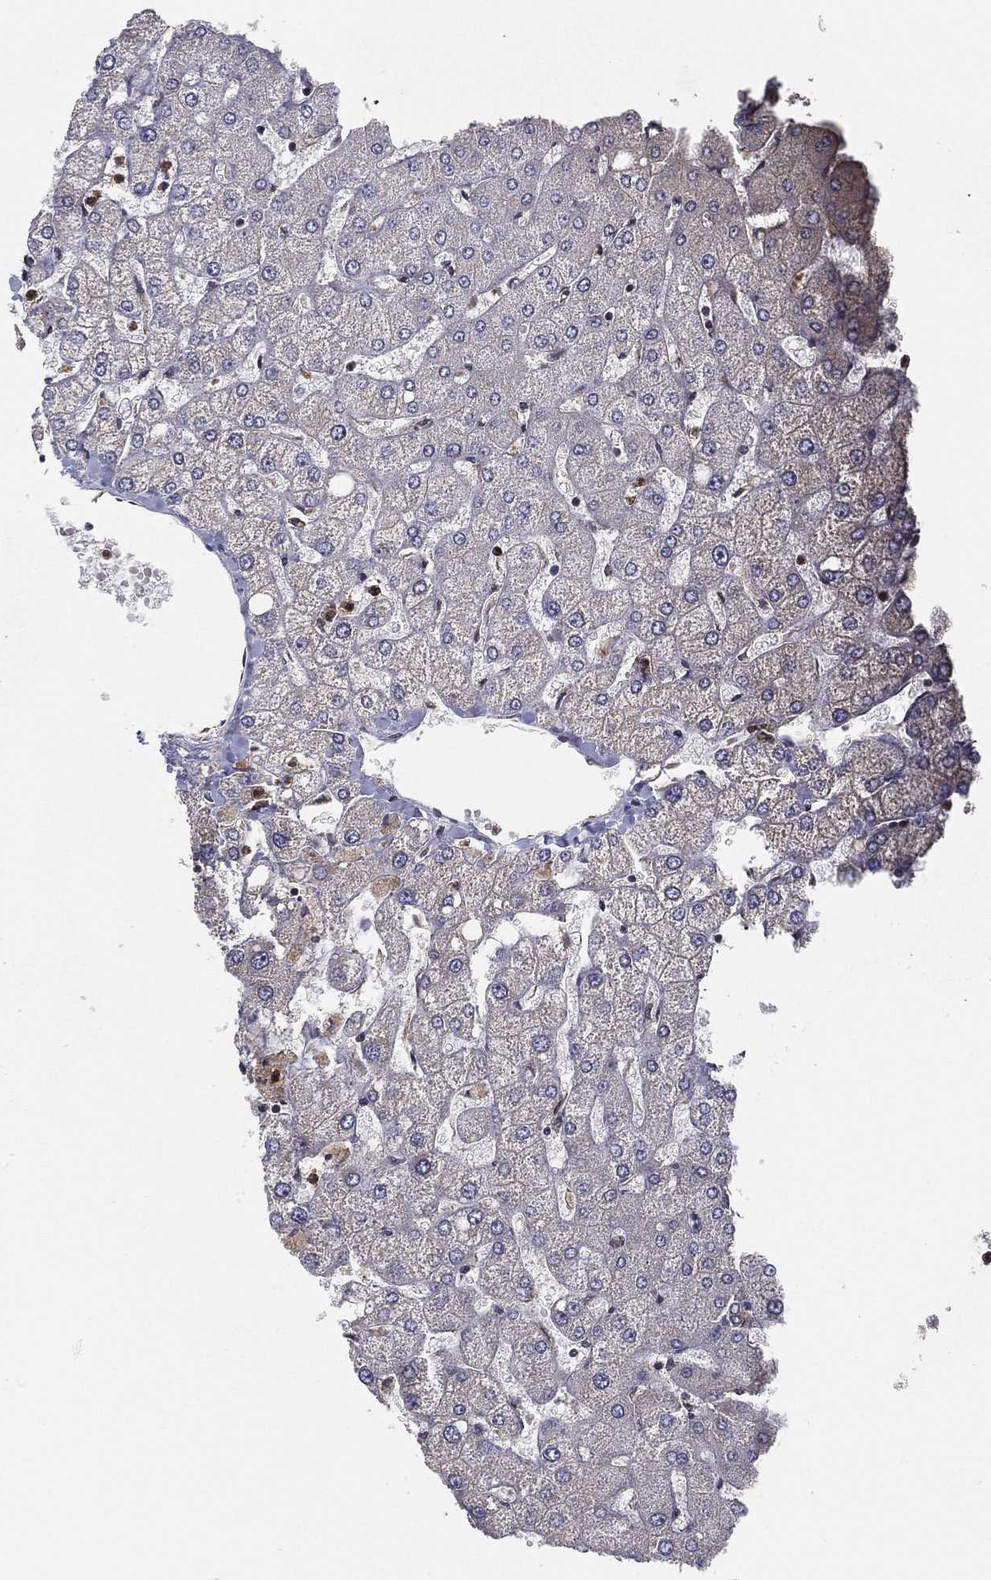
{"staining": {"intensity": "negative", "quantity": "none", "location": "none"}, "tissue": "liver", "cell_type": "Cholangiocytes", "image_type": "normal", "snomed": [{"axis": "morphology", "description": "Normal tissue, NOS"}, {"axis": "topography", "description": "Liver"}], "caption": "Immunohistochemistry (IHC) of unremarkable human liver demonstrates no staining in cholangiocytes. (Brightfield microscopy of DAB (3,3'-diaminobenzidine) immunohistochemistry at high magnification).", "gene": "UACA", "patient": {"sex": "female", "age": 54}}